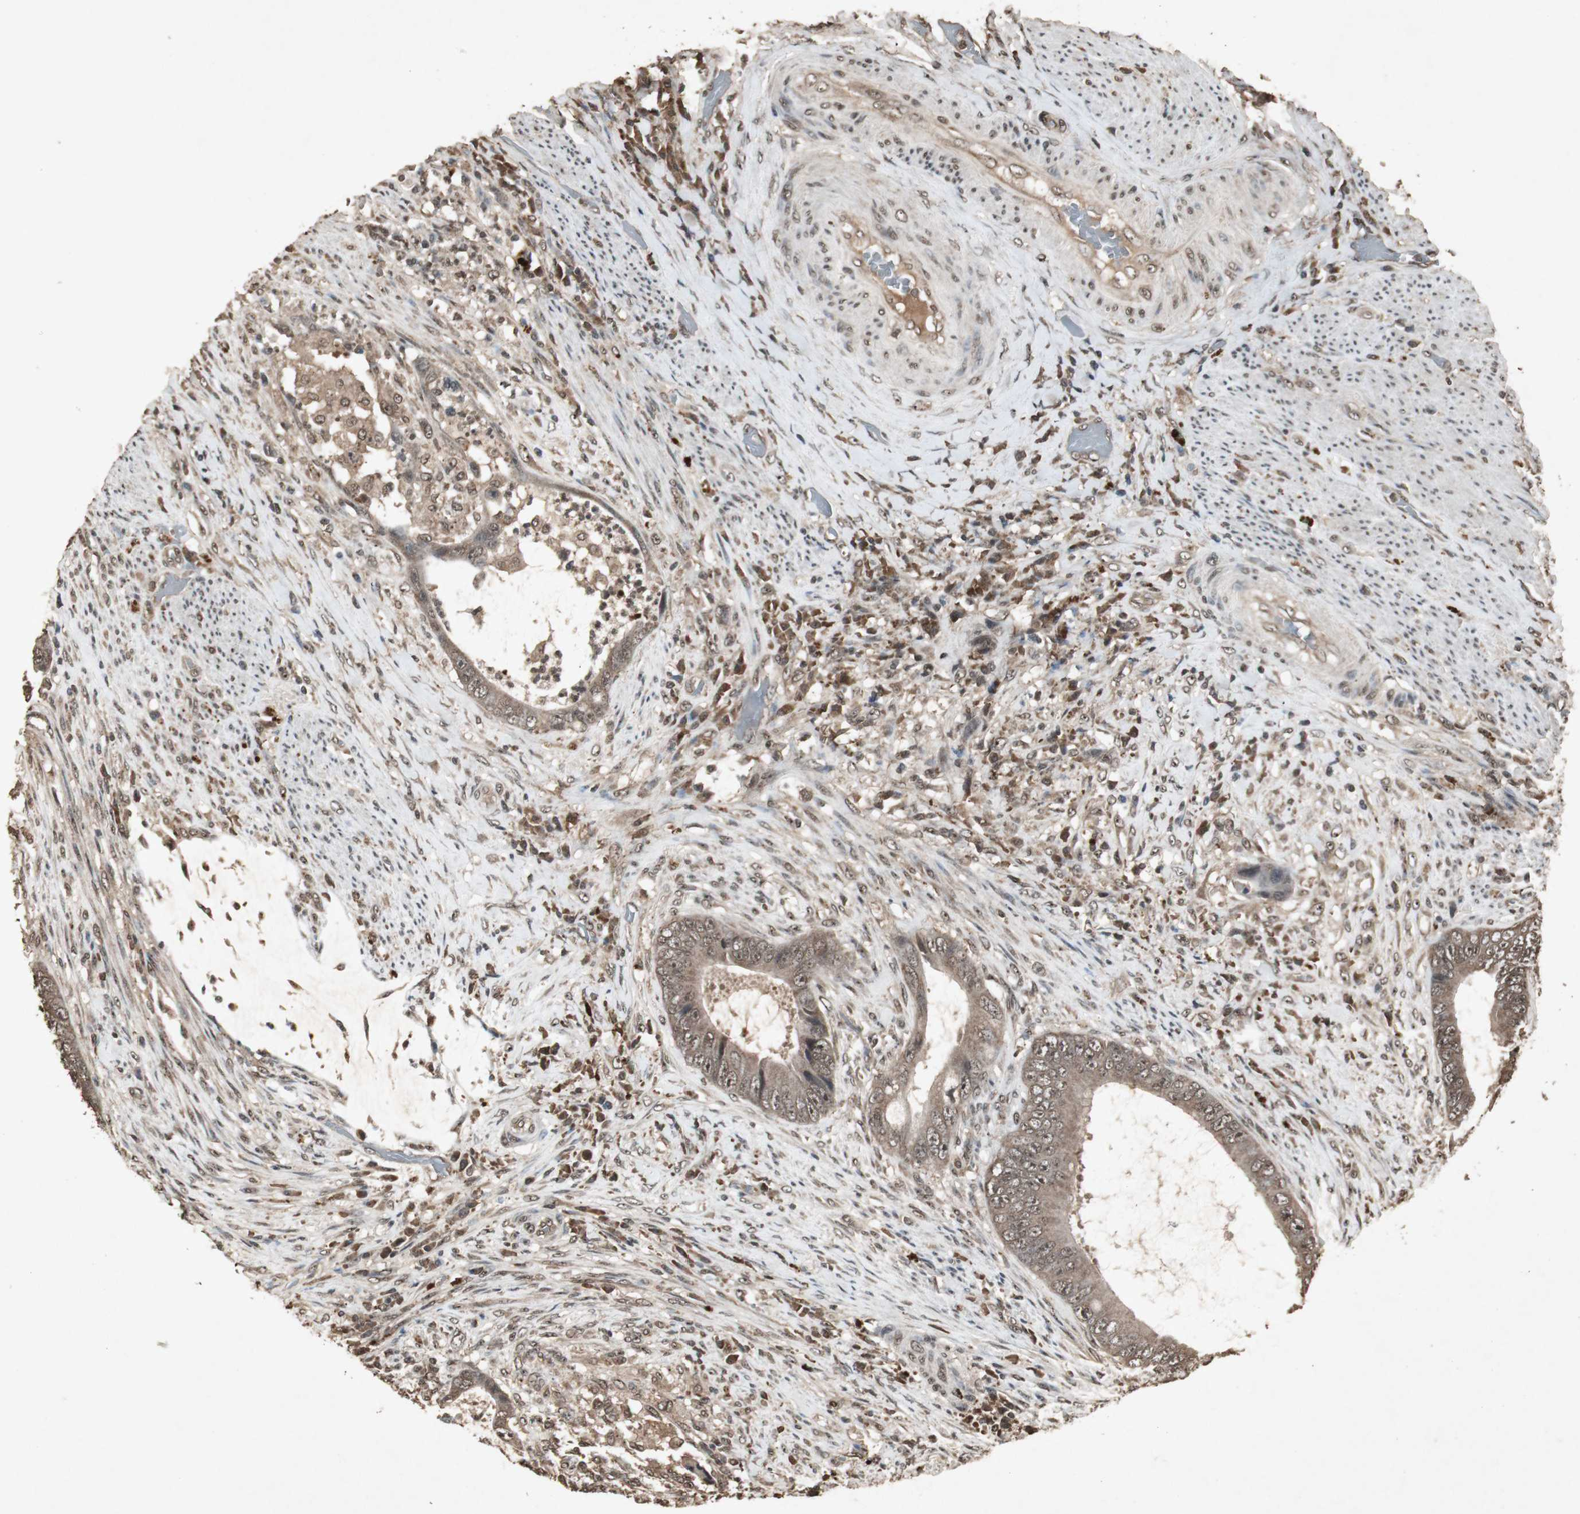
{"staining": {"intensity": "moderate", "quantity": ">75%", "location": "cytoplasmic/membranous,nuclear"}, "tissue": "colorectal cancer", "cell_type": "Tumor cells", "image_type": "cancer", "snomed": [{"axis": "morphology", "description": "Adenocarcinoma, NOS"}, {"axis": "topography", "description": "Rectum"}], "caption": "High-magnification brightfield microscopy of colorectal adenocarcinoma stained with DAB (3,3'-diaminobenzidine) (brown) and counterstained with hematoxylin (blue). tumor cells exhibit moderate cytoplasmic/membranous and nuclear positivity is seen in approximately>75% of cells.", "gene": "EMX1", "patient": {"sex": "female", "age": 77}}